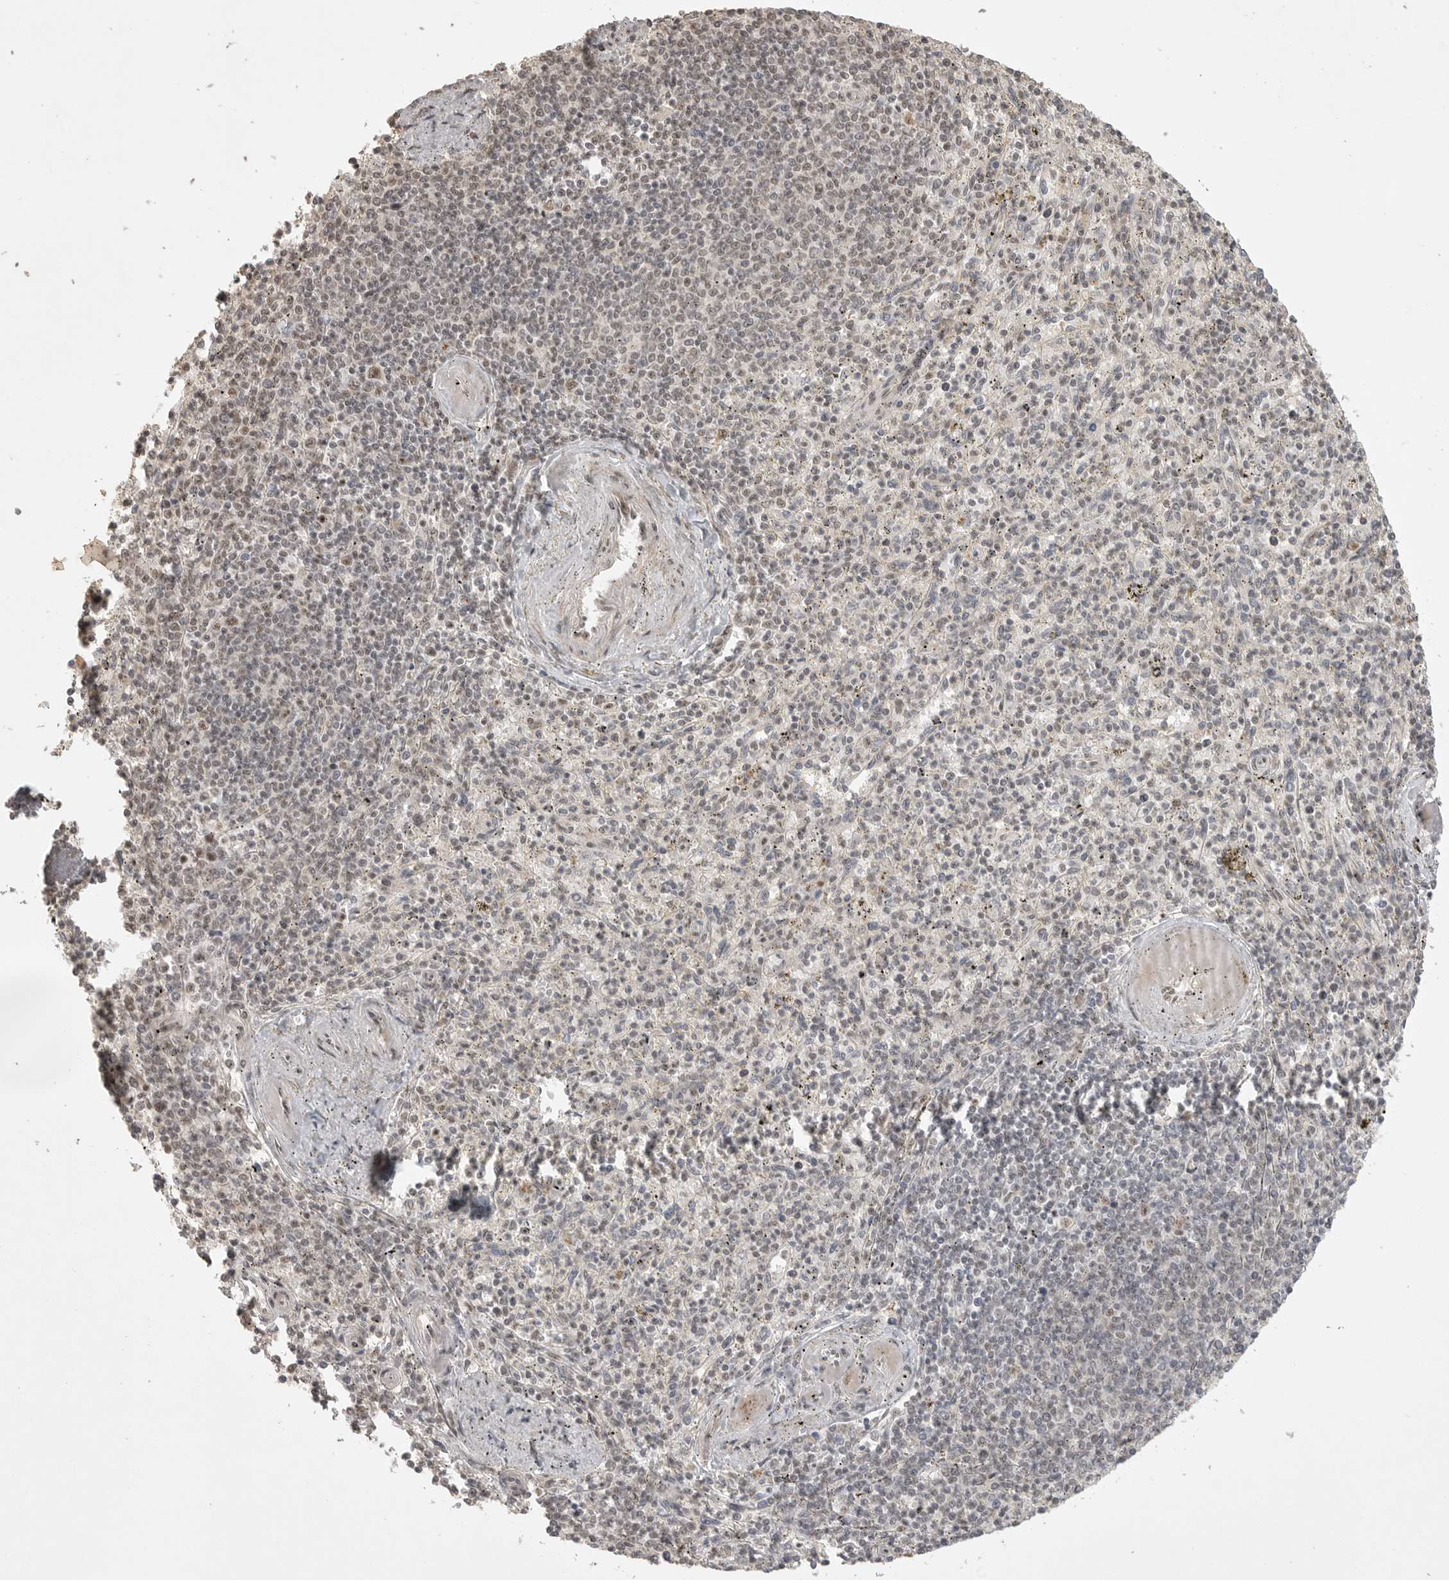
{"staining": {"intensity": "negative", "quantity": "none", "location": "none"}, "tissue": "spleen", "cell_type": "Cells in red pulp", "image_type": "normal", "snomed": [{"axis": "morphology", "description": "Normal tissue, NOS"}, {"axis": "topography", "description": "Spleen"}], "caption": "This is a photomicrograph of immunohistochemistry (IHC) staining of benign spleen, which shows no staining in cells in red pulp. (IHC, brightfield microscopy, high magnification).", "gene": "POMP", "patient": {"sex": "male", "age": 72}}